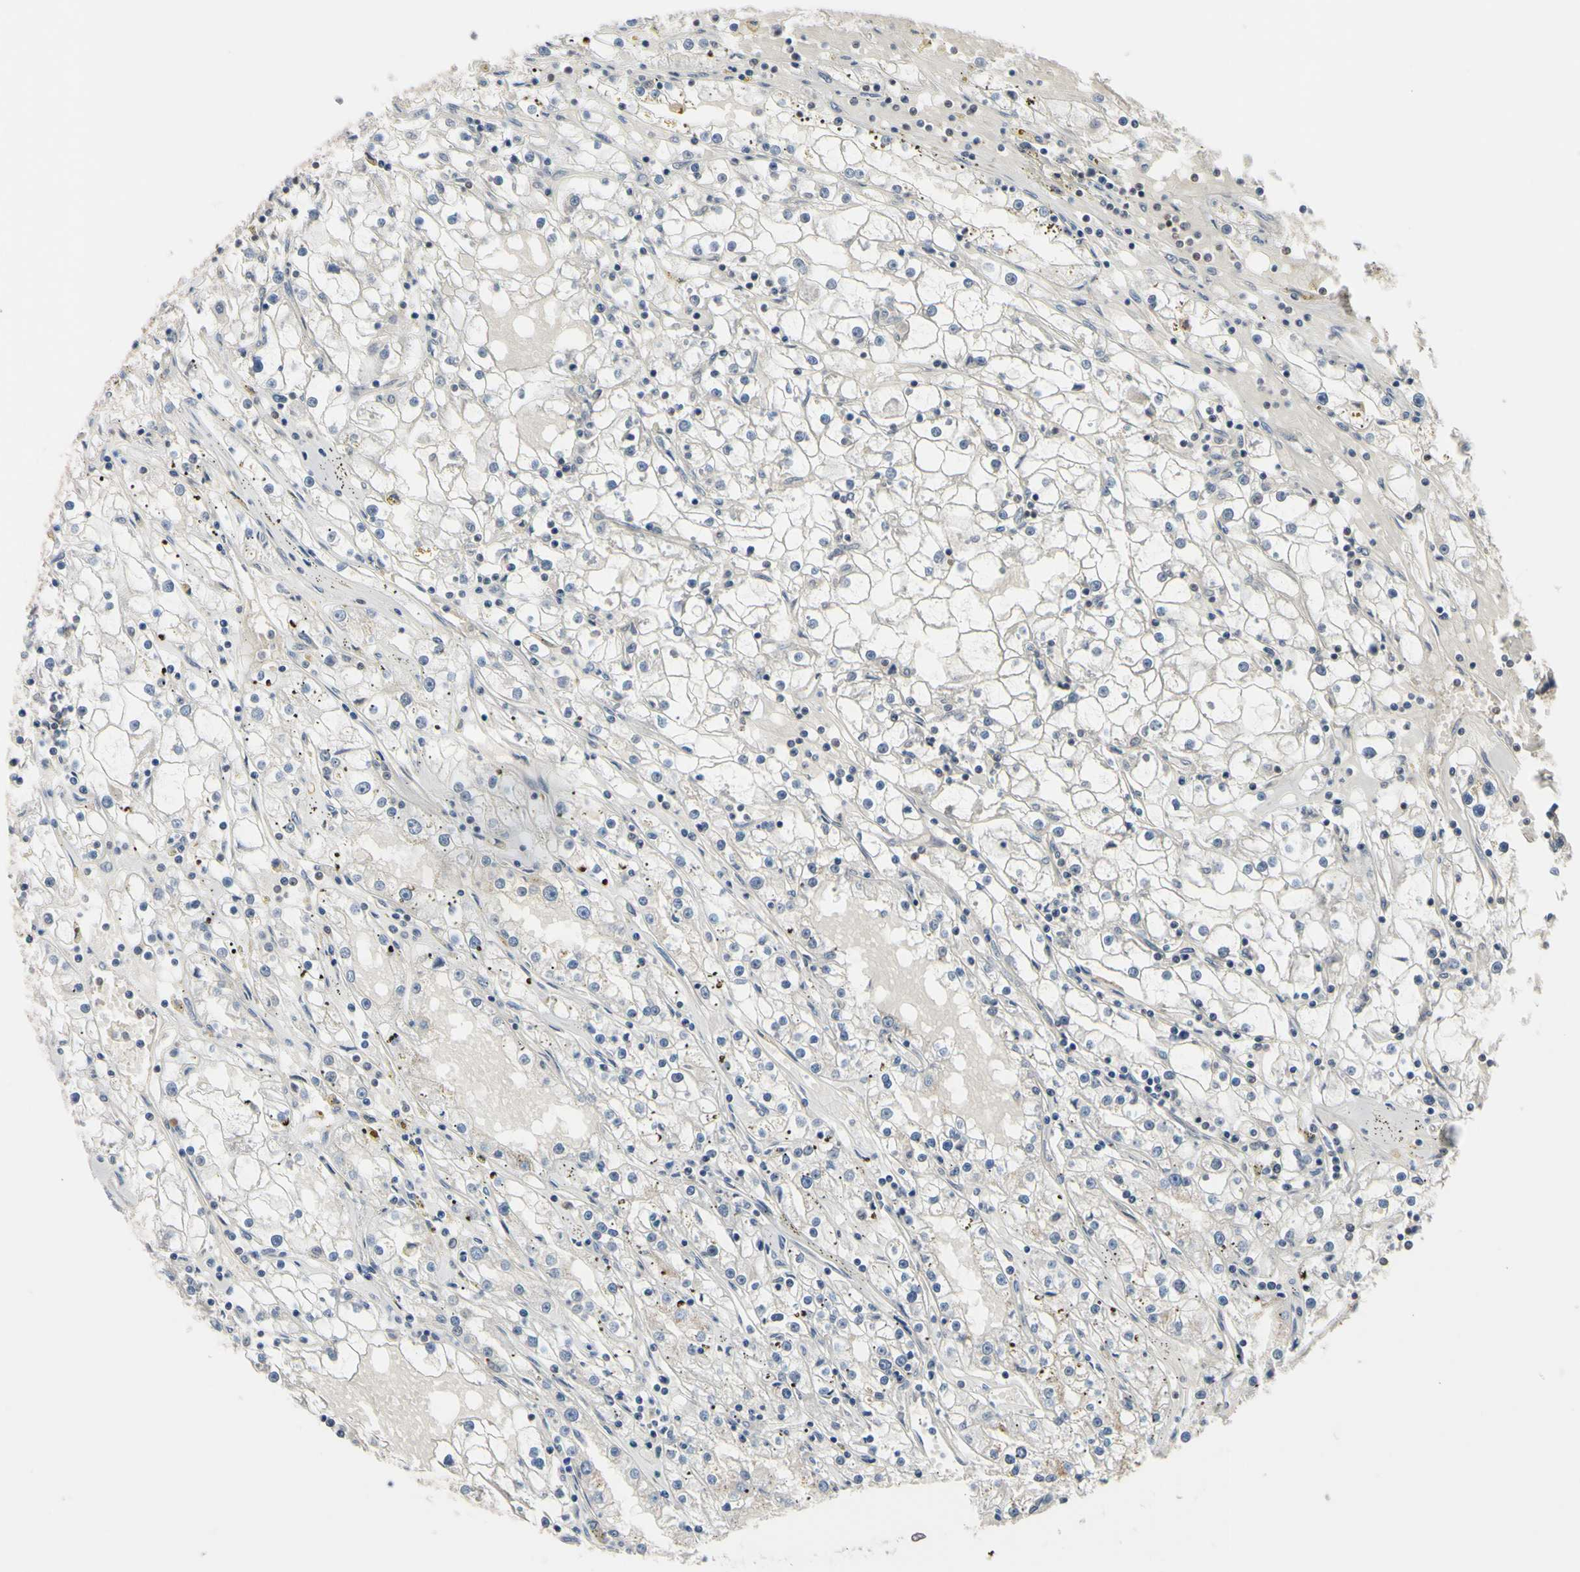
{"staining": {"intensity": "negative", "quantity": "none", "location": "none"}, "tissue": "renal cancer", "cell_type": "Tumor cells", "image_type": "cancer", "snomed": [{"axis": "morphology", "description": "Adenocarcinoma, NOS"}, {"axis": "topography", "description": "Kidney"}], "caption": "A high-resolution image shows immunohistochemistry staining of renal cancer, which reveals no significant staining in tumor cells. (Immunohistochemistry, brightfield microscopy, high magnification).", "gene": "UBE2I", "patient": {"sex": "male", "age": 56}}